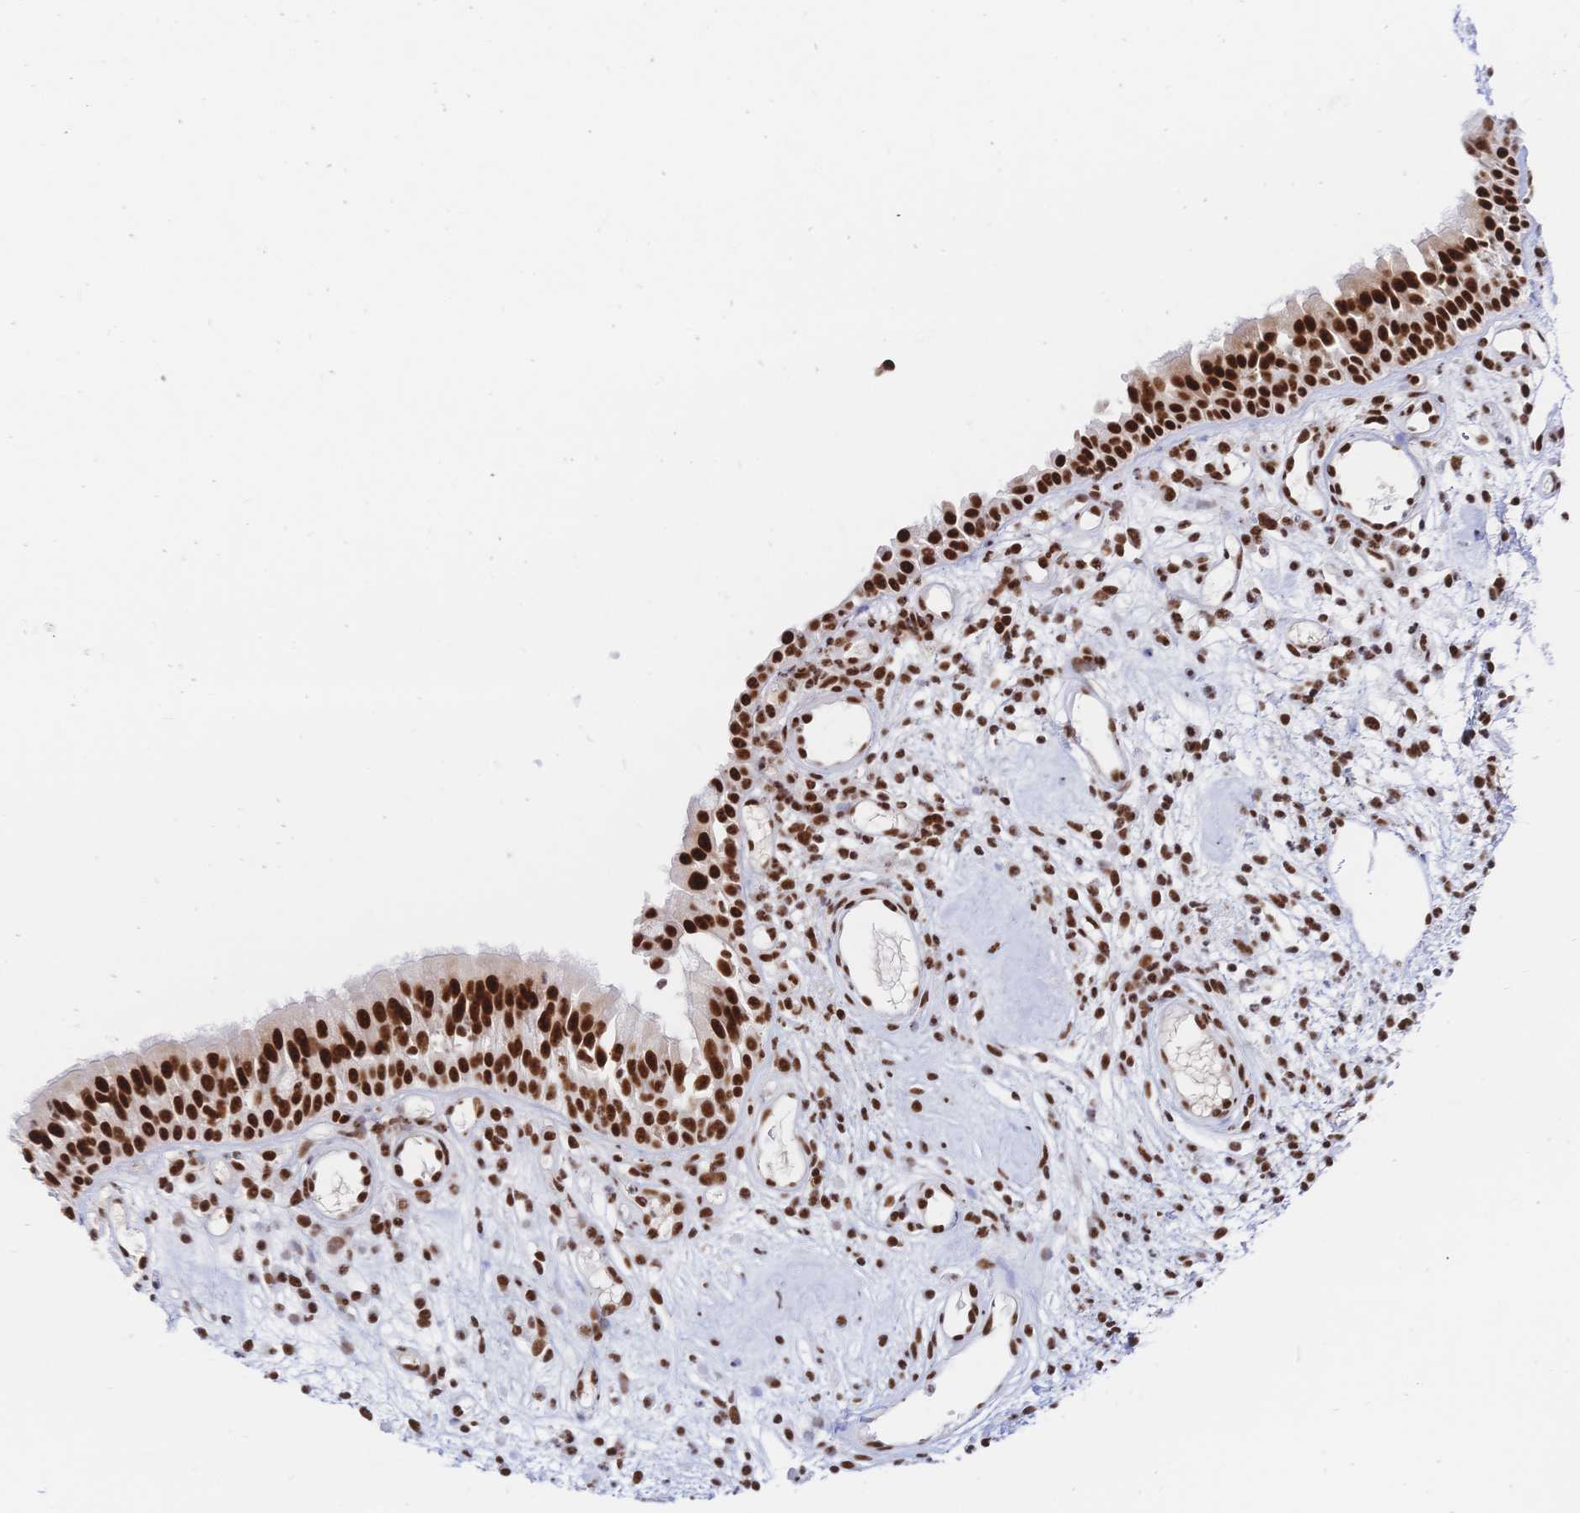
{"staining": {"intensity": "strong", "quantity": ">75%", "location": "nuclear"}, "tissue": "nasopharynx", "cell_type": "Respiratory epithelial cells", "image_type": "normal", "snomed": [{"axis": "morphology", "description": "Normal tissue, NOS"}, {"axis": "morphology", "description": "Inflammation, NOS"}, {"axis": "topography", "description": "Nasopharynx"}], "caption": "An image of human nasopharynx stained for a protein exhibits strong nuclear brown staining in respiratory epithelial cells. Immunohistochemistry (ihc) stains the protein in brown and the nuclei are stained blue.", "gene": "SRSF1", "patient": {"sex": "male", "age": 54}}